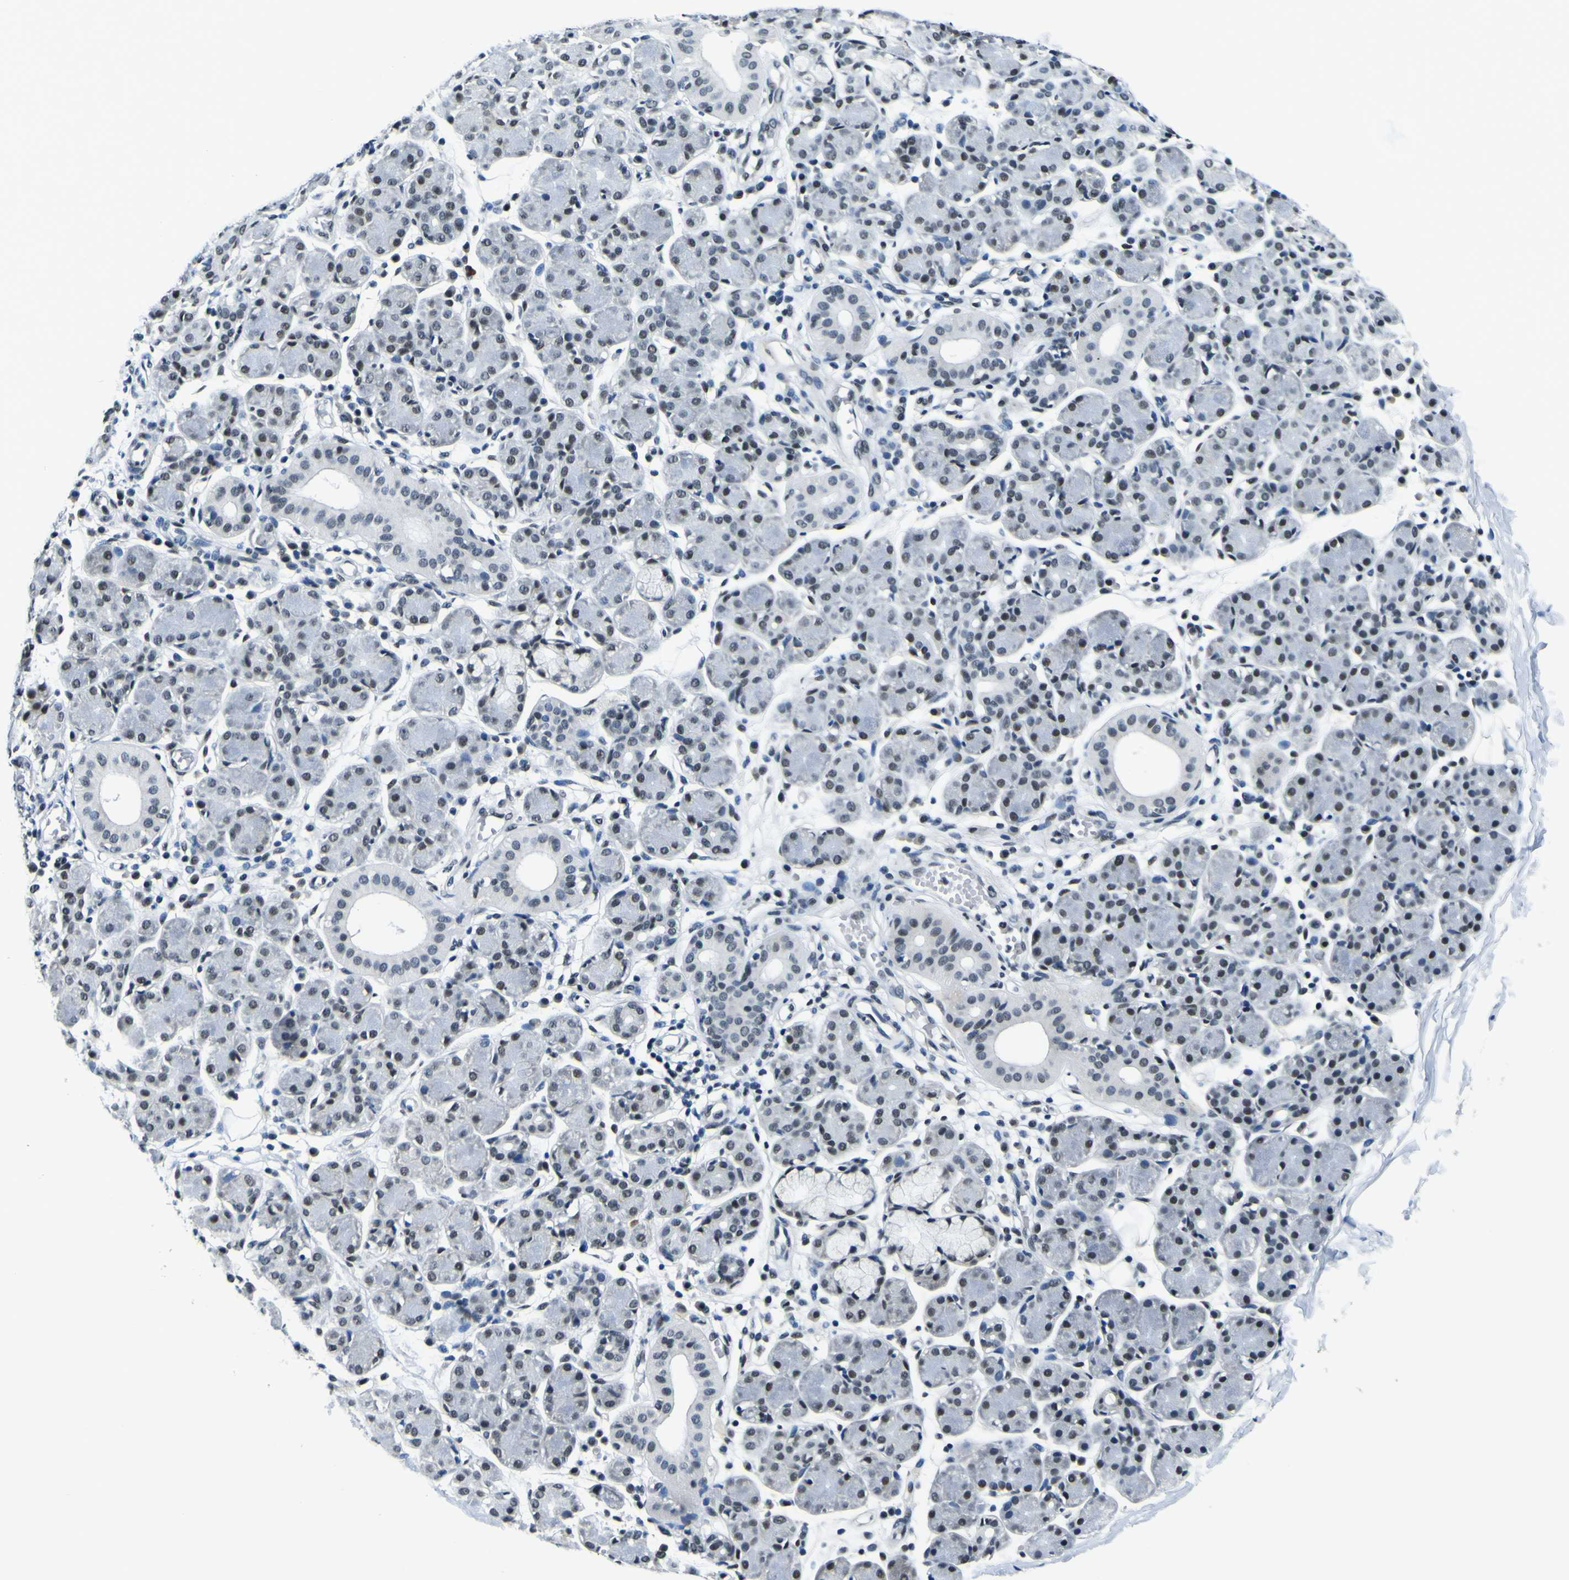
{"staining": {"intensity": "strong", "quantity": "25%-75%", "location": "nuclear"}, "tissue": "salivary gland", "cell_type": "Glandular cells", "image_type": "normal", "snomed": [{"axis": "morphology", "description": "Normal tissue, NOS"}, {"axis": "morphology", "description": "Inflammation, NOS"}, {"axis": "topography", "description": "Lymph node"}, {"axis": "topography", "description": "Salivary gland"}], "caption": "Immunohistochemistry staining of unremarkable salivary gland, which displays high levels of strong nuclear positivity in about 25%-75% of glandular cells indicating strong nuclear protein expression. The staining was performed using DAB (brown) for protein detection and nuclei were counterstained in hematoxylin (blue).", "gene": "SP1", "patient": {"sex": "male", "age": 3}}